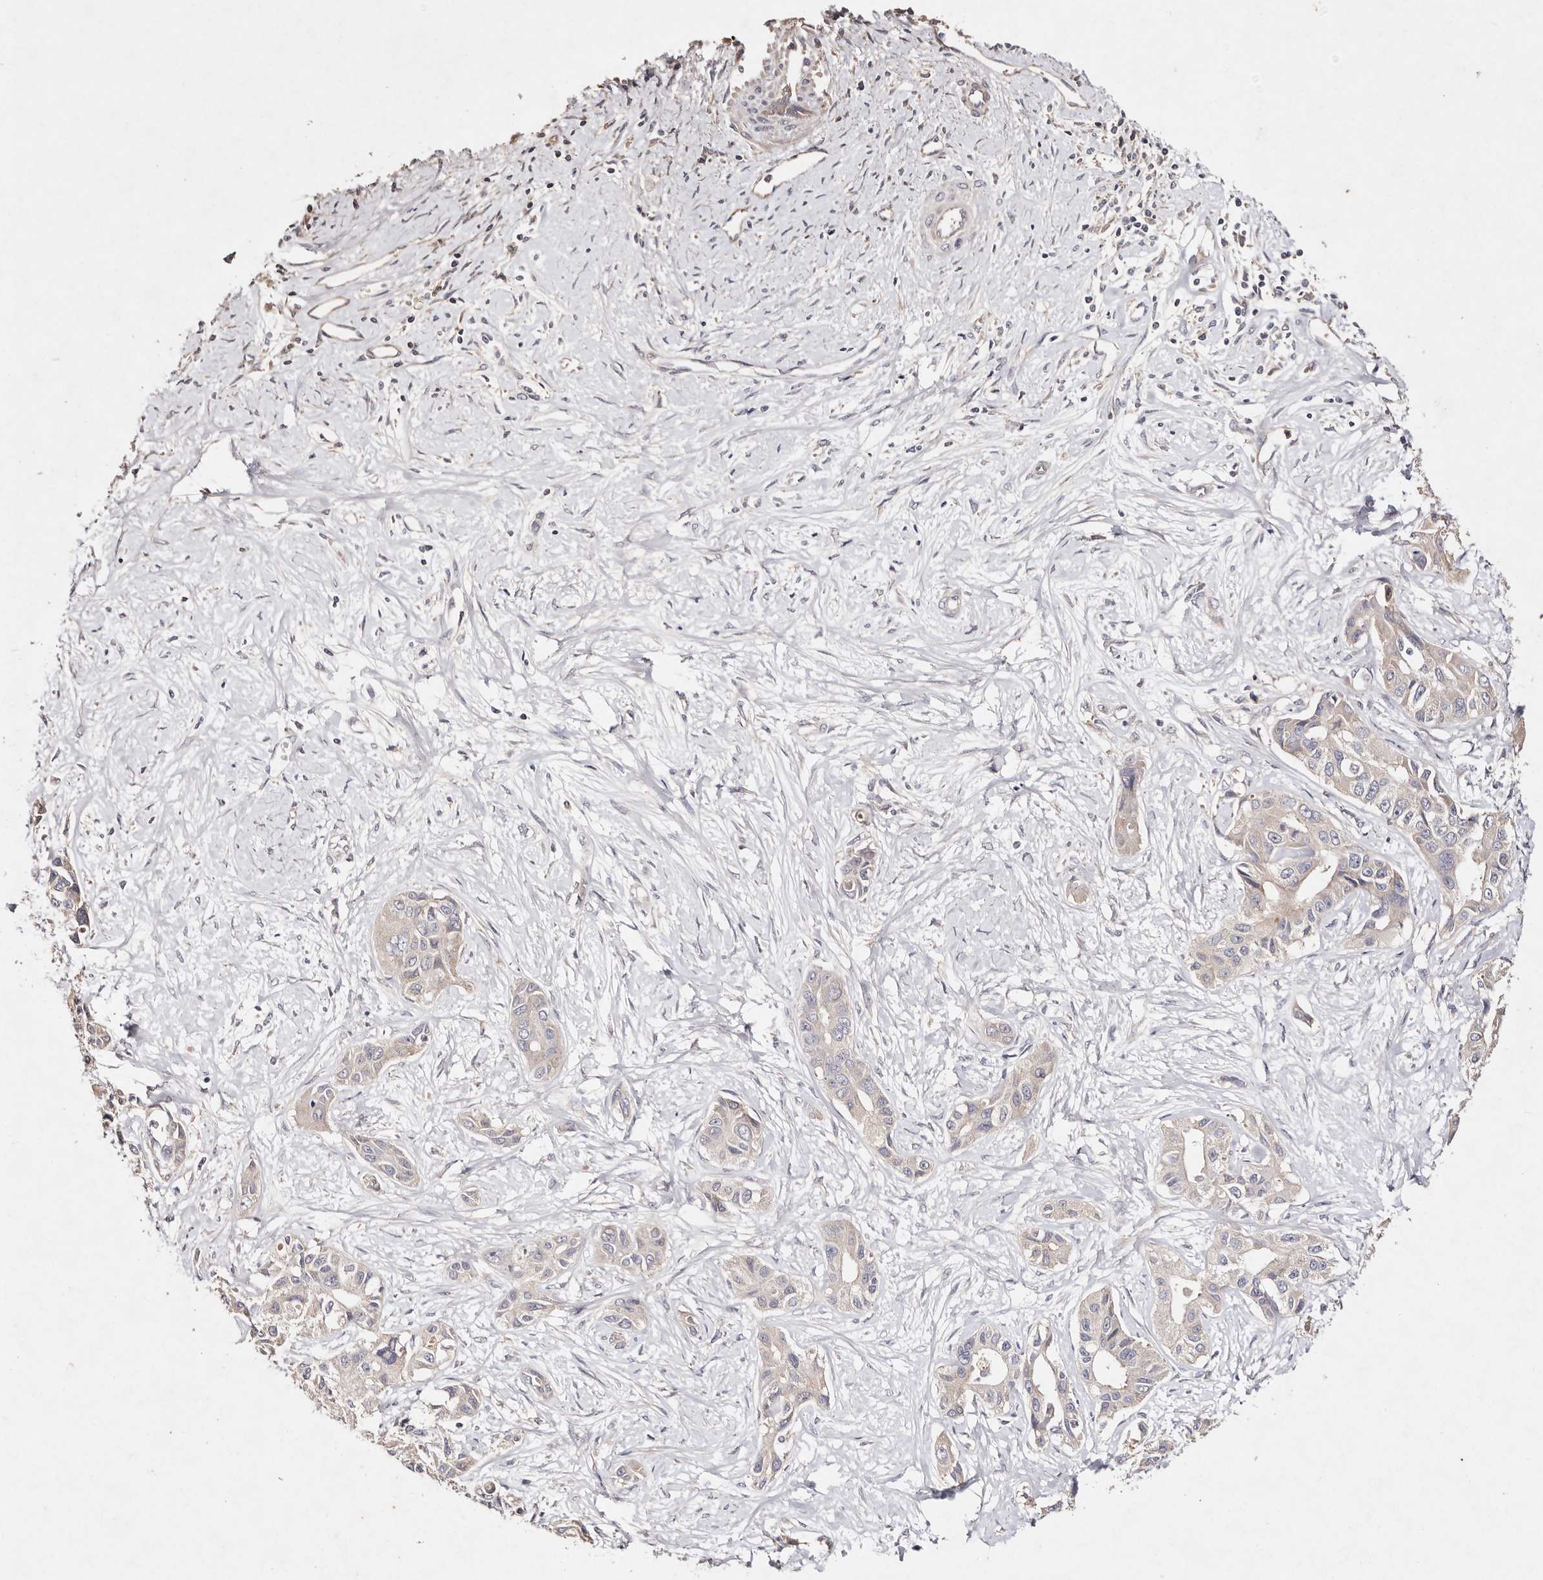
{"staining": {"intensity": "weak", "quantity": "<25%", "location": "cytoplasmic/membranous"}, "tissue": "liver cancer", "cell_type": "Tumor cells", "image_type": "cancer", "snomed": [{"axis": "morphology", "description": "Cholangiocarcinoma"}, {"axis": "topography", "description": "Liver"}], "caption": "Tumor cells show no significant protein expression in liver cancer (cholangiocarcinoma).", "gene": "TSC2", "patient": {"sex": "male", "age": 59}}